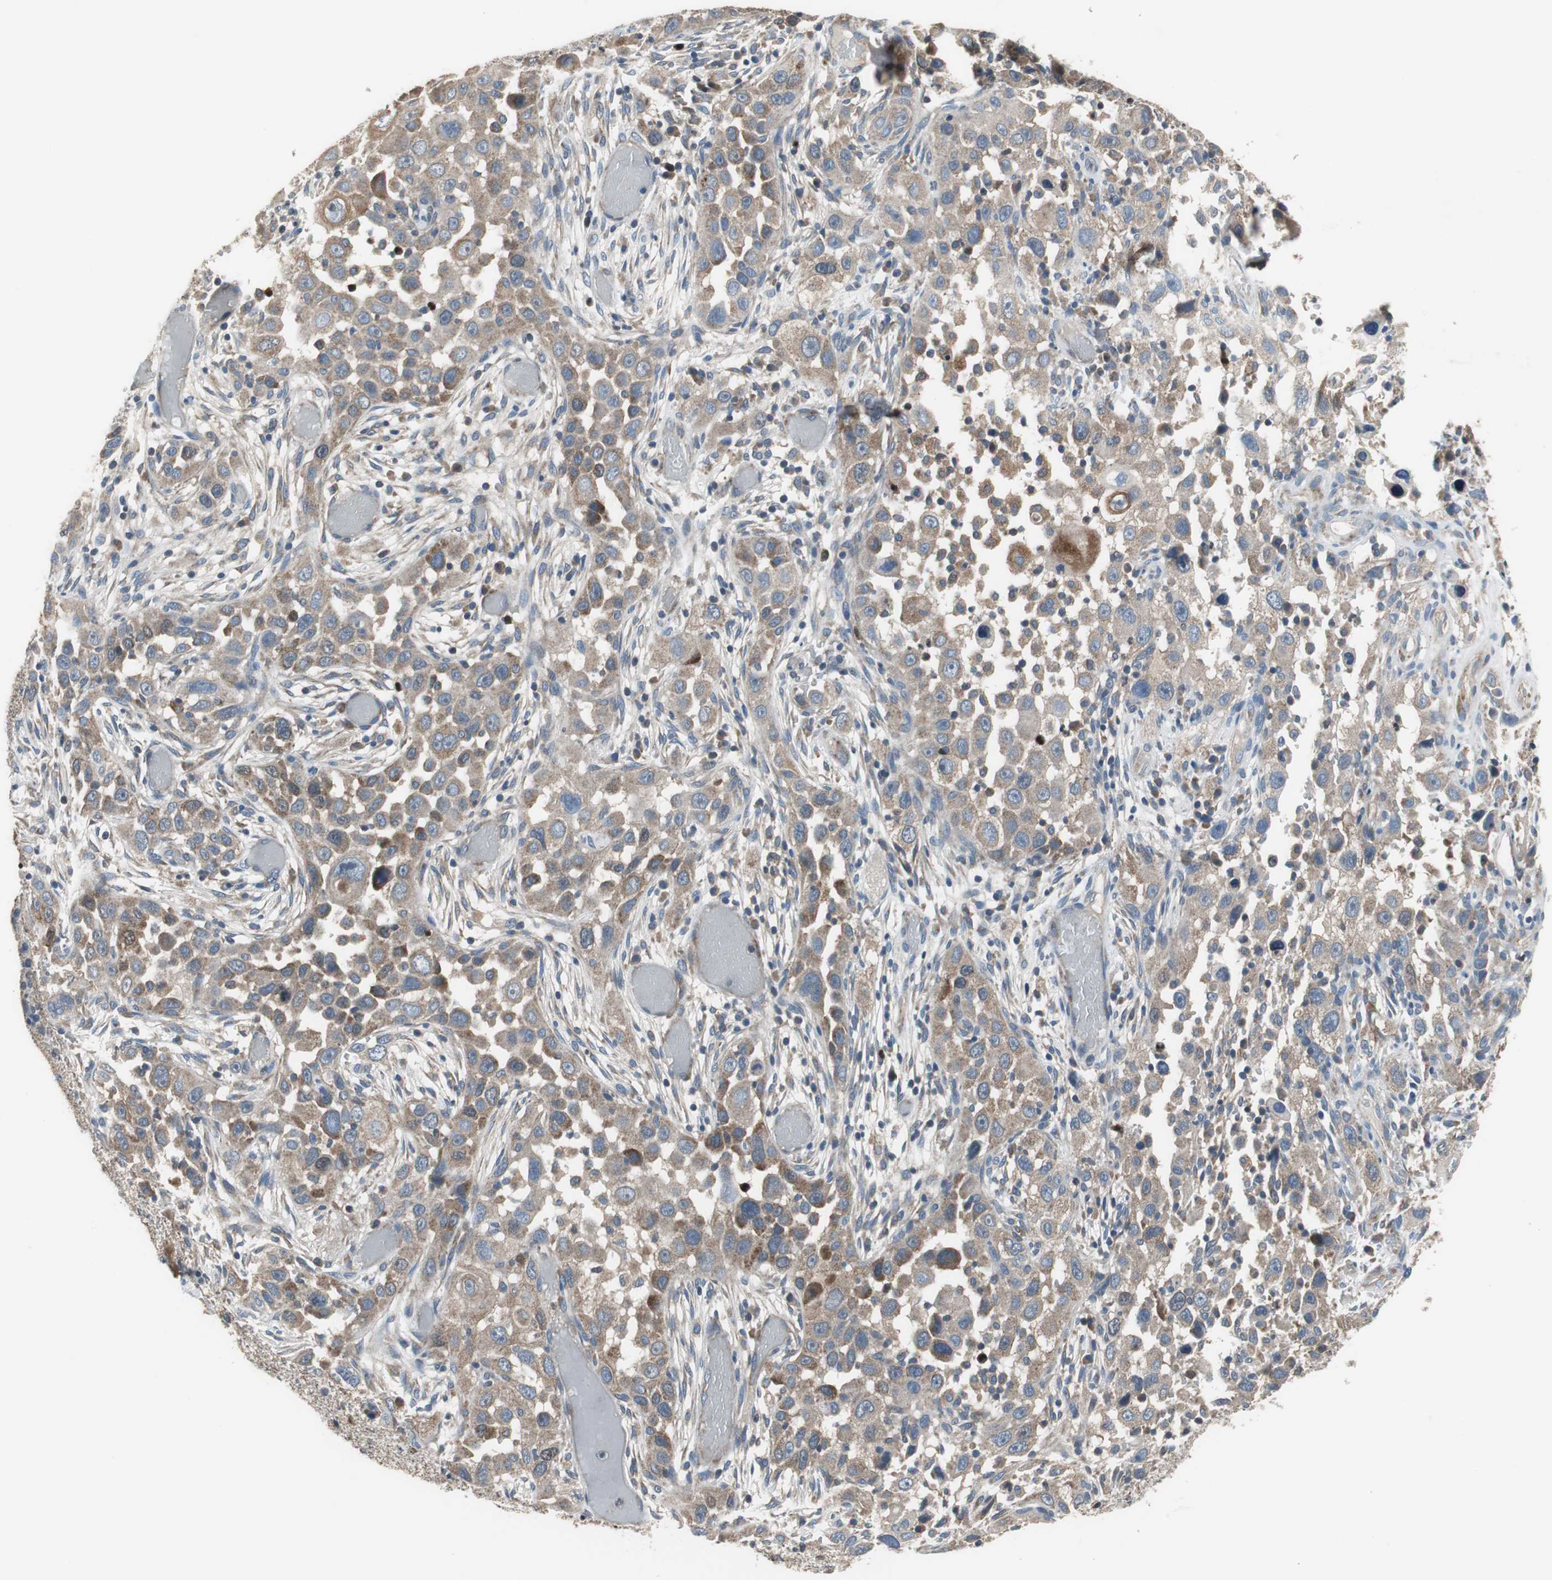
{"staining": {"intensity": "moderate", "quantity": ">75%", "location": "cytoplasmic/membranous"}, "tissue": "head and neck cancer", "cell_type": "Tumor cells", "image_type": "cancer", "snomed": [{"axis": "morphology", "description": "Carcinoma, NOS"}, {"axis": "topography", "description": "Head-Neck"}], "caption": "Tumor cells exhibit moderate cytoplasmic/membranous staining in about >75% of cells in head and neck carcinoma.", "gene": "PI4KB", "patient": {"sex": "male", "age": 87}}